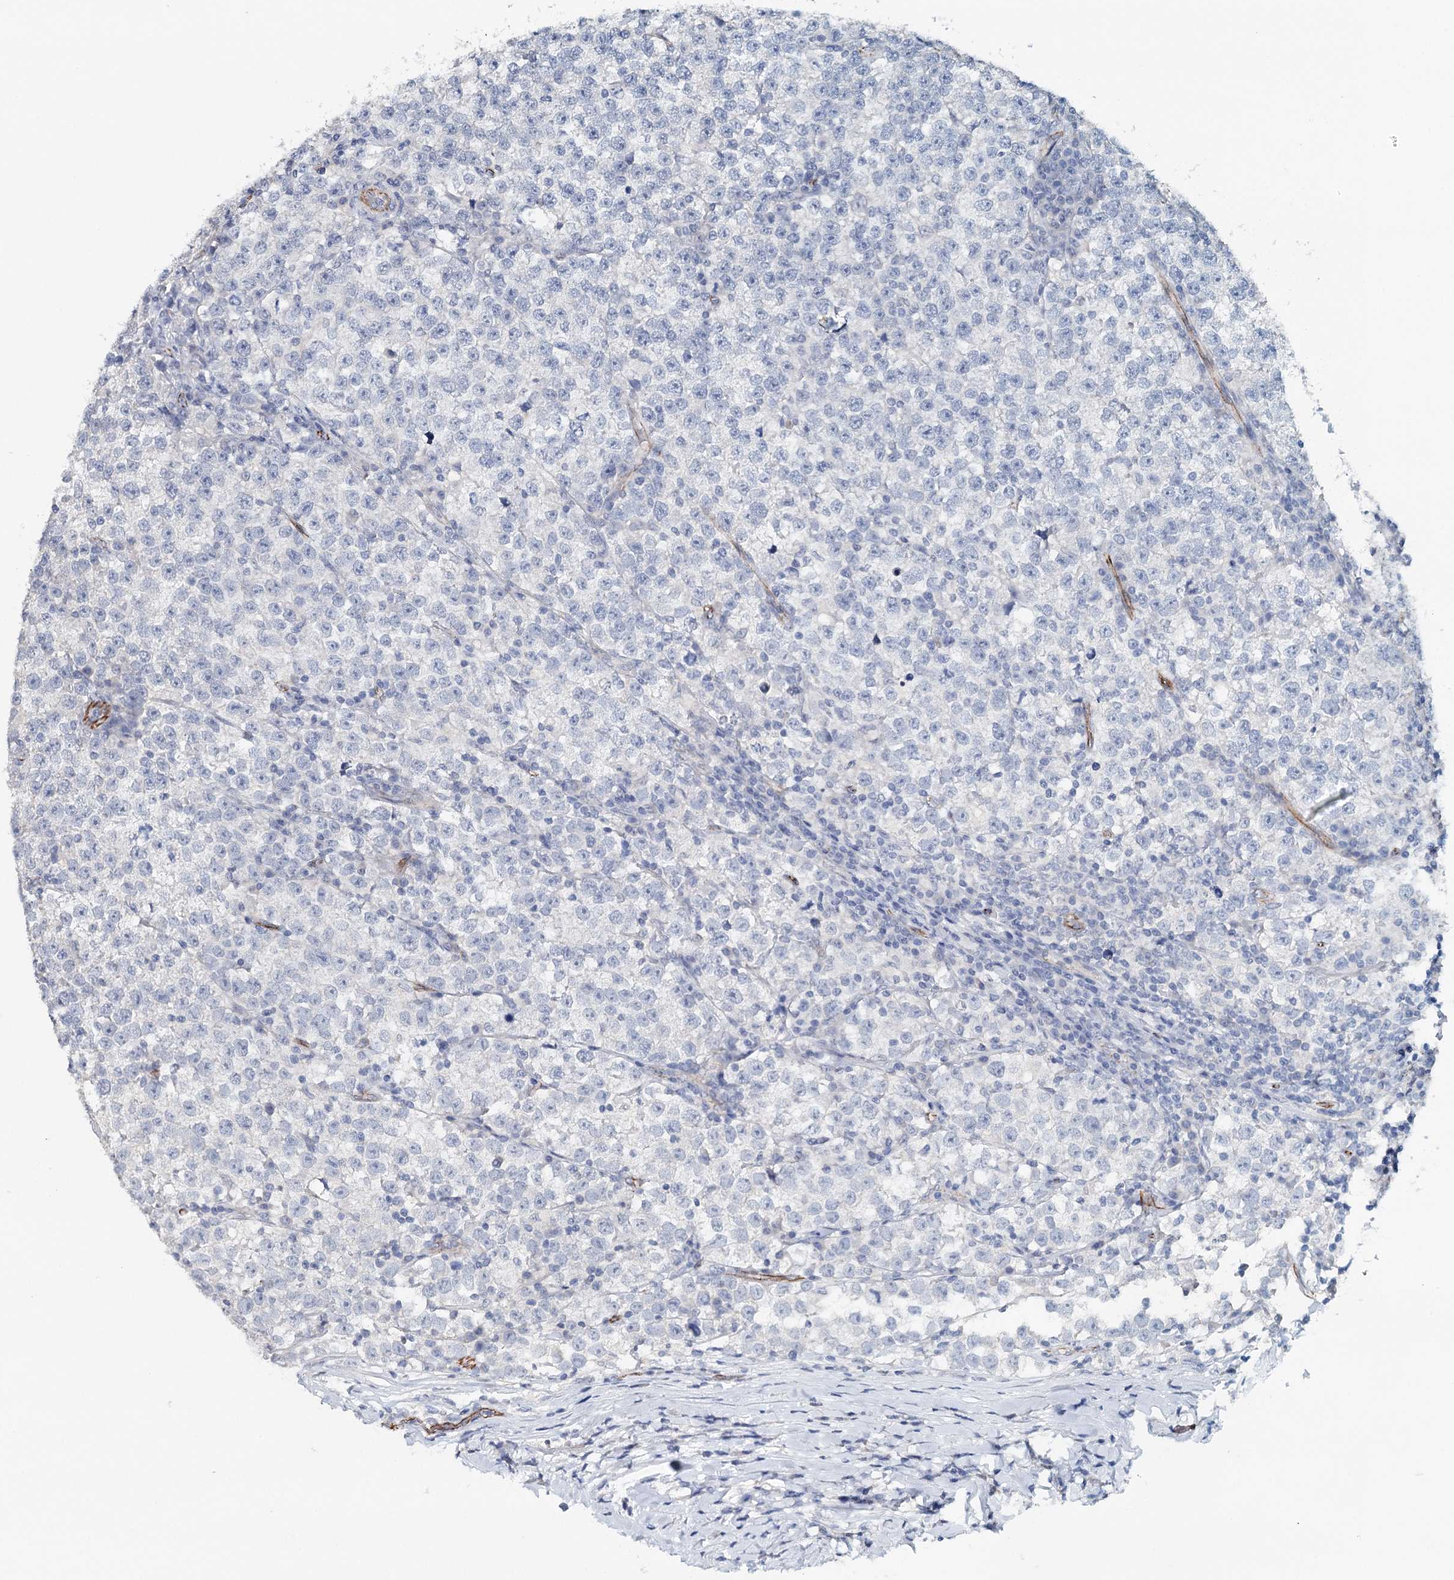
{"staining": {"intensity": "negative", "quantity": "none", "location": "none"}, "tissue": "testis cancer", "cell_type": "Tumor cells", "image_type": "cancer", "snomed": [{"axis": "morphology", "description": "Normal tissue, NOS"}, {"axis": "morphology", "description": "Seminoma, NOS"}, {"axis": "topography", "description": "Testis"}], "caption": "This photomicrograph is of seminoma (testis) stained with immunohistochemistry to label a protein in brown with the nuclei are counter-stained blue. There is no positivity in tumor cells.", "gene": "SYNPO", "patient": {"sex": "male", "age": 43}}